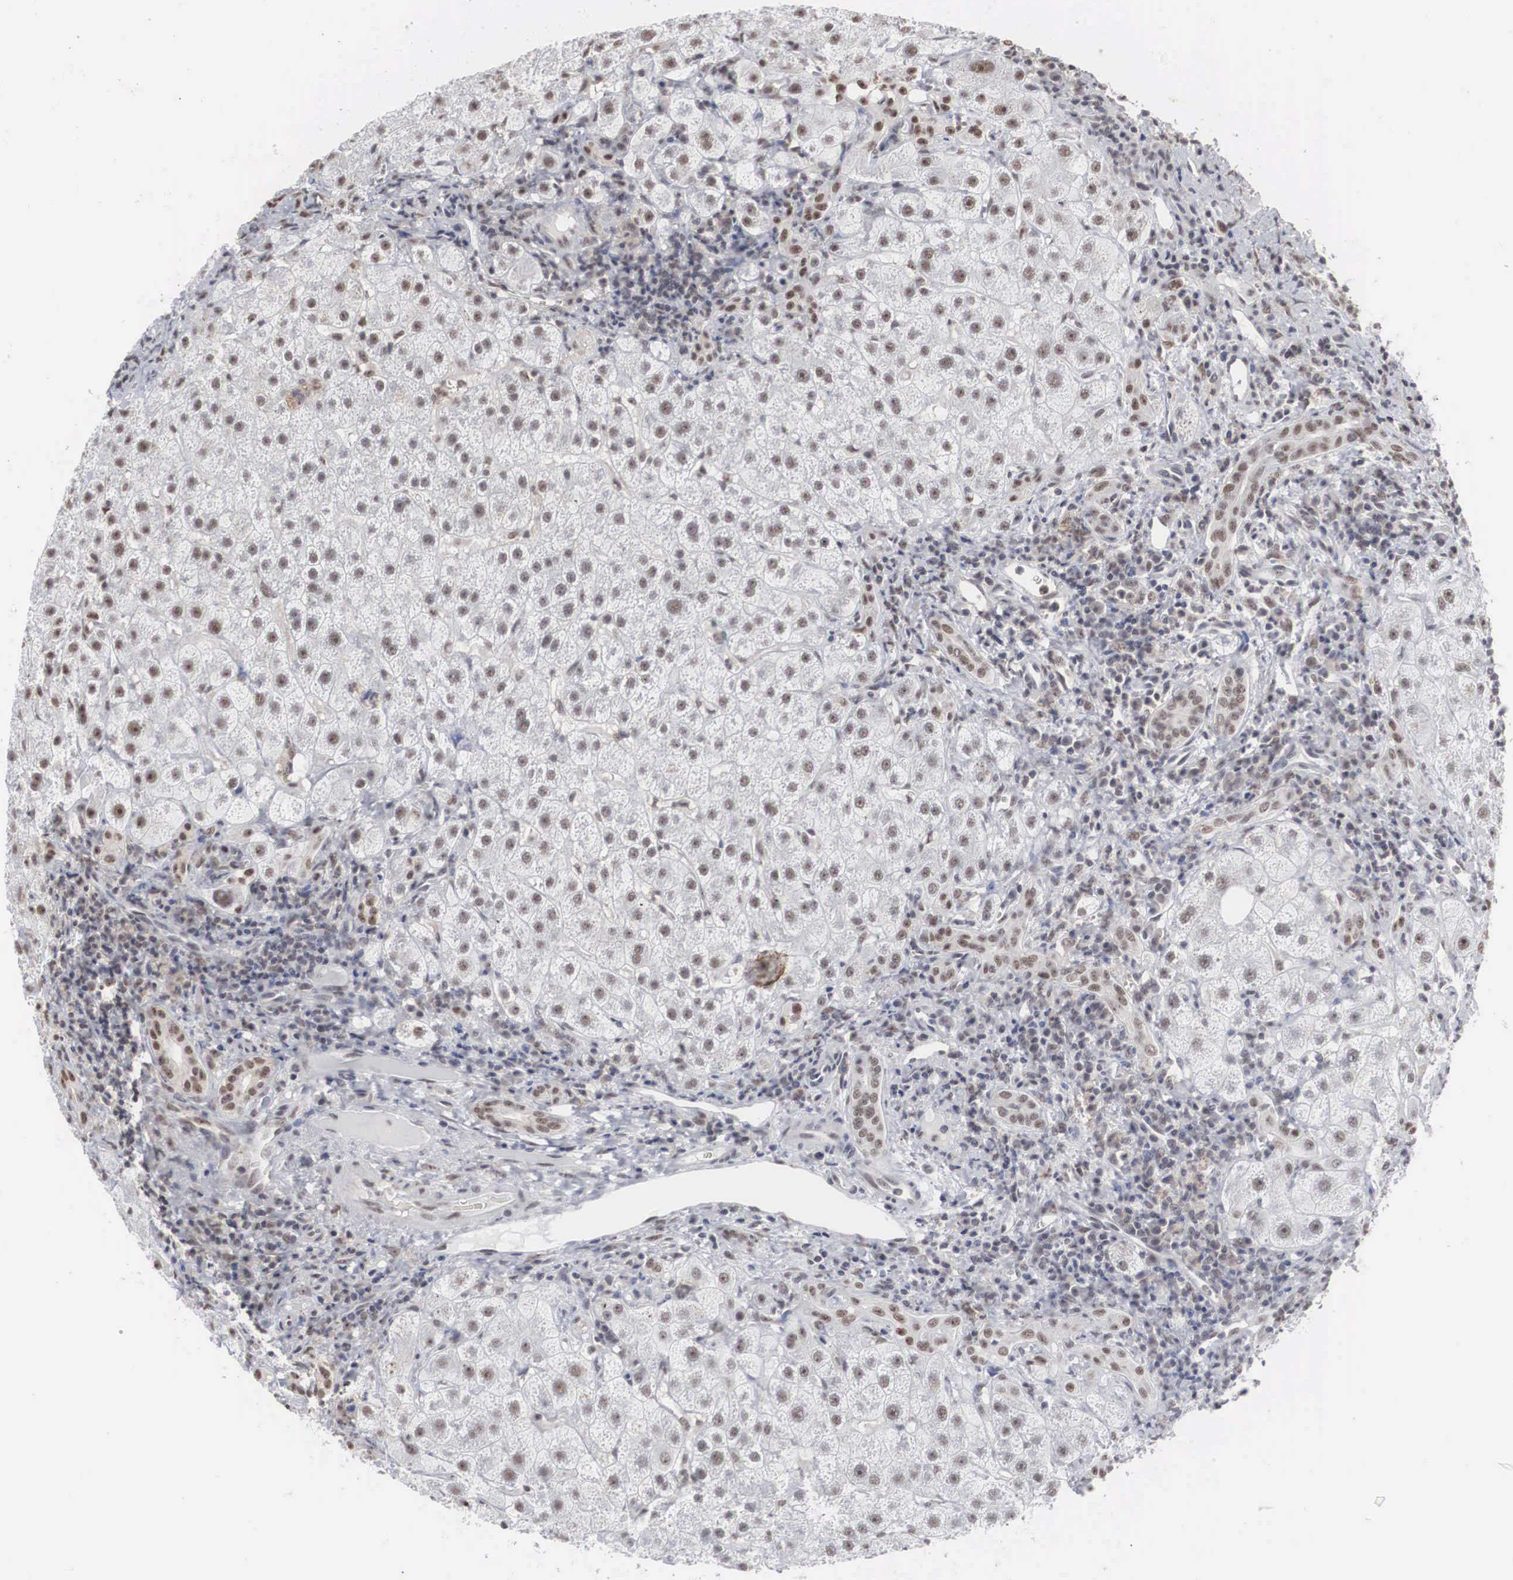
{"staining": {"intensity": "weak", "quantity": ">75%", "location": "nuclear"}, "tissue": "liver", "cell_type": "Cholangiocytes", "image_type": "normal", "snomed": [{"axis": "morphology", "description": "Normal tissue, NOS"}, {"axis": "topography", "description": "Liver"}], "caption": "Normal liver displays weak nuclear staining in about >75% of cholangiocytes, visualized by immunohistochemistry. The staining was performed using DAB, with brown indicating positive protein expression. Nuclei are stained blue with hematoxylin.", "gene": "AUTS2", "patient": {"sex": "female", "age": 79}}